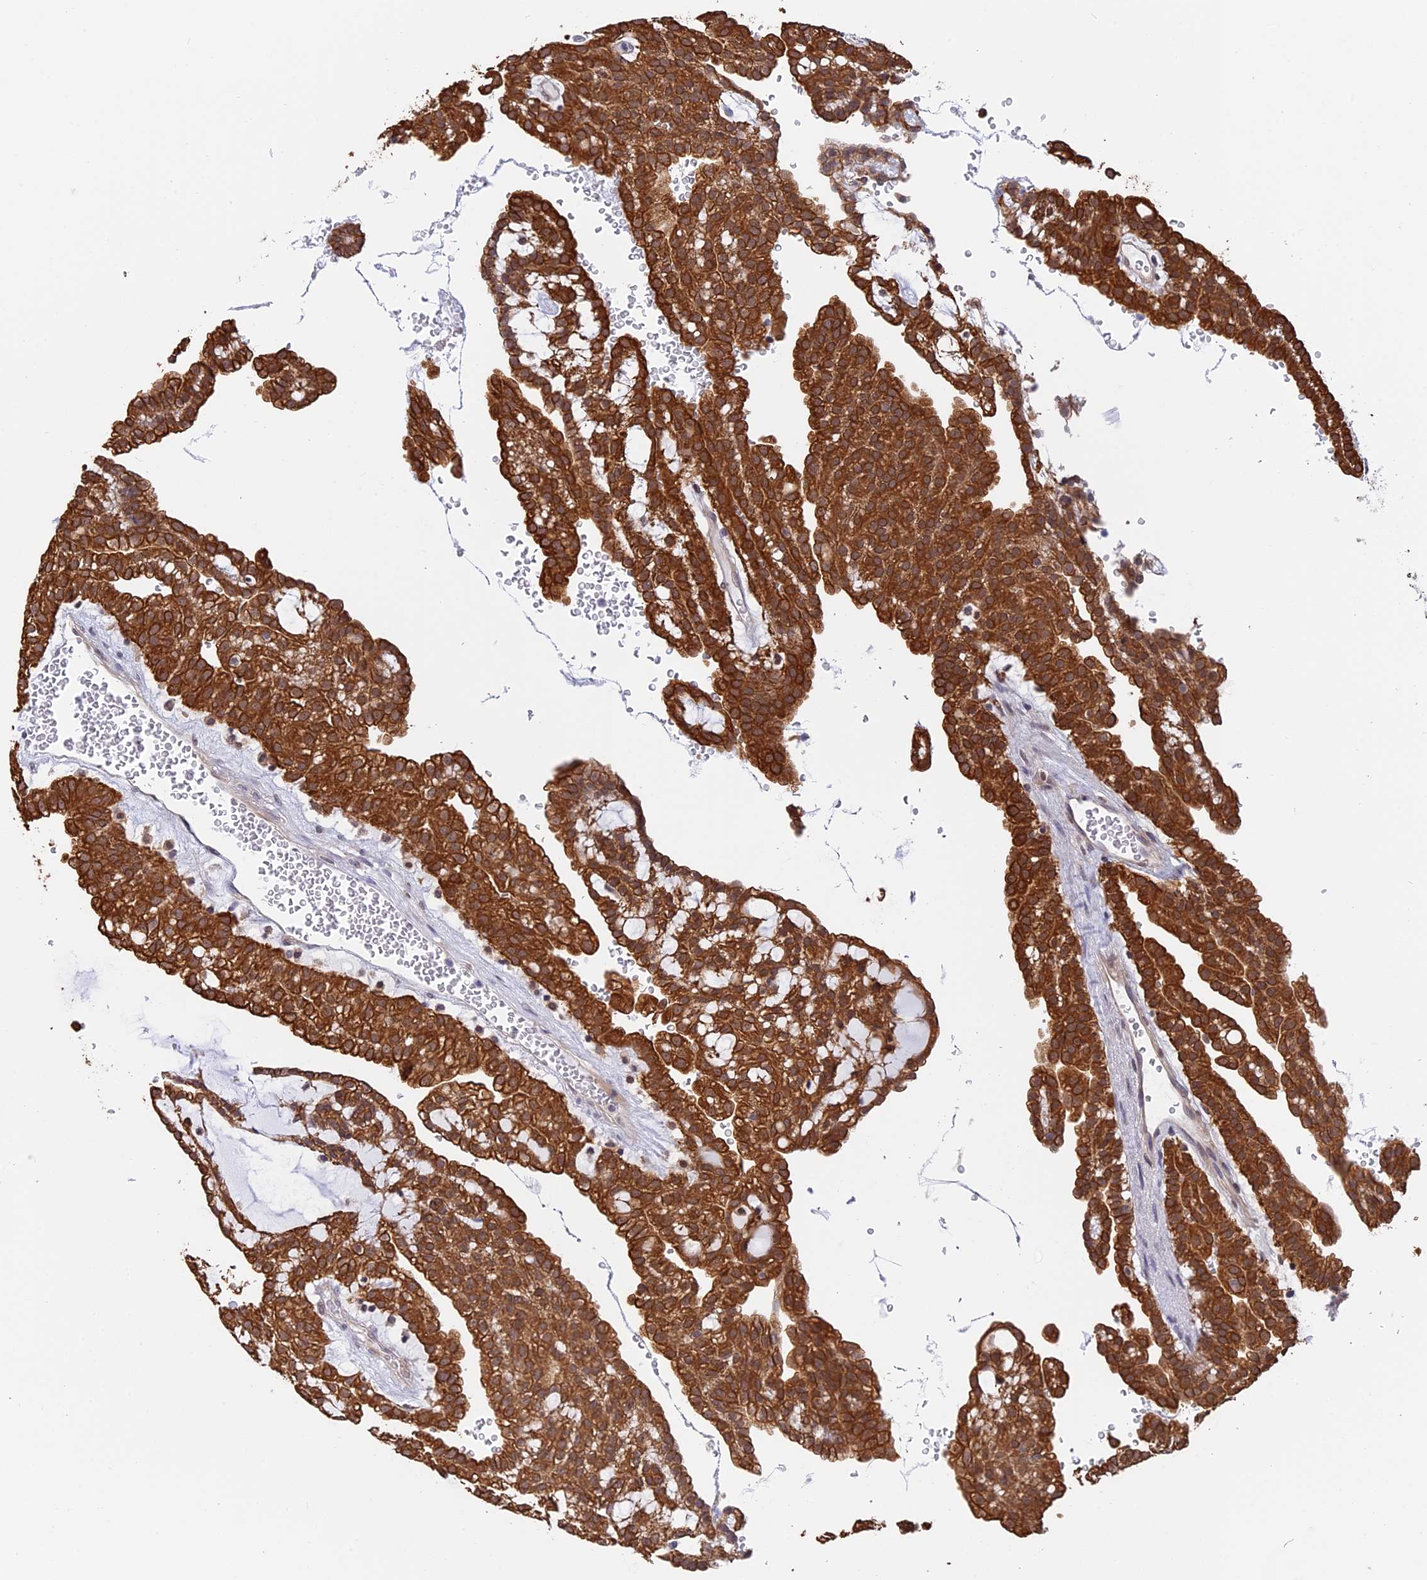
{"staining": {"intensity": "strong", "quantity": ">75%", "location": "cytoplasmic/membranous"}, "tissue": "renal cancer", "cell_type": "Tumor cells", "image_type": "cancer", "snomed": [{"axis": "morphology", "description": "Adenocarcinoma, NOS"}, {"axis": "topography", "description": "Kidney"}], "caption": "Immunohistochemical staining of adenocarcinoma (renal) demonstrates strong cytoplasmic/membranous protein expression in approximately >75% of tumor cells.", "gene": "STUB1", "patient": {"sex": "male", "age": 63}}